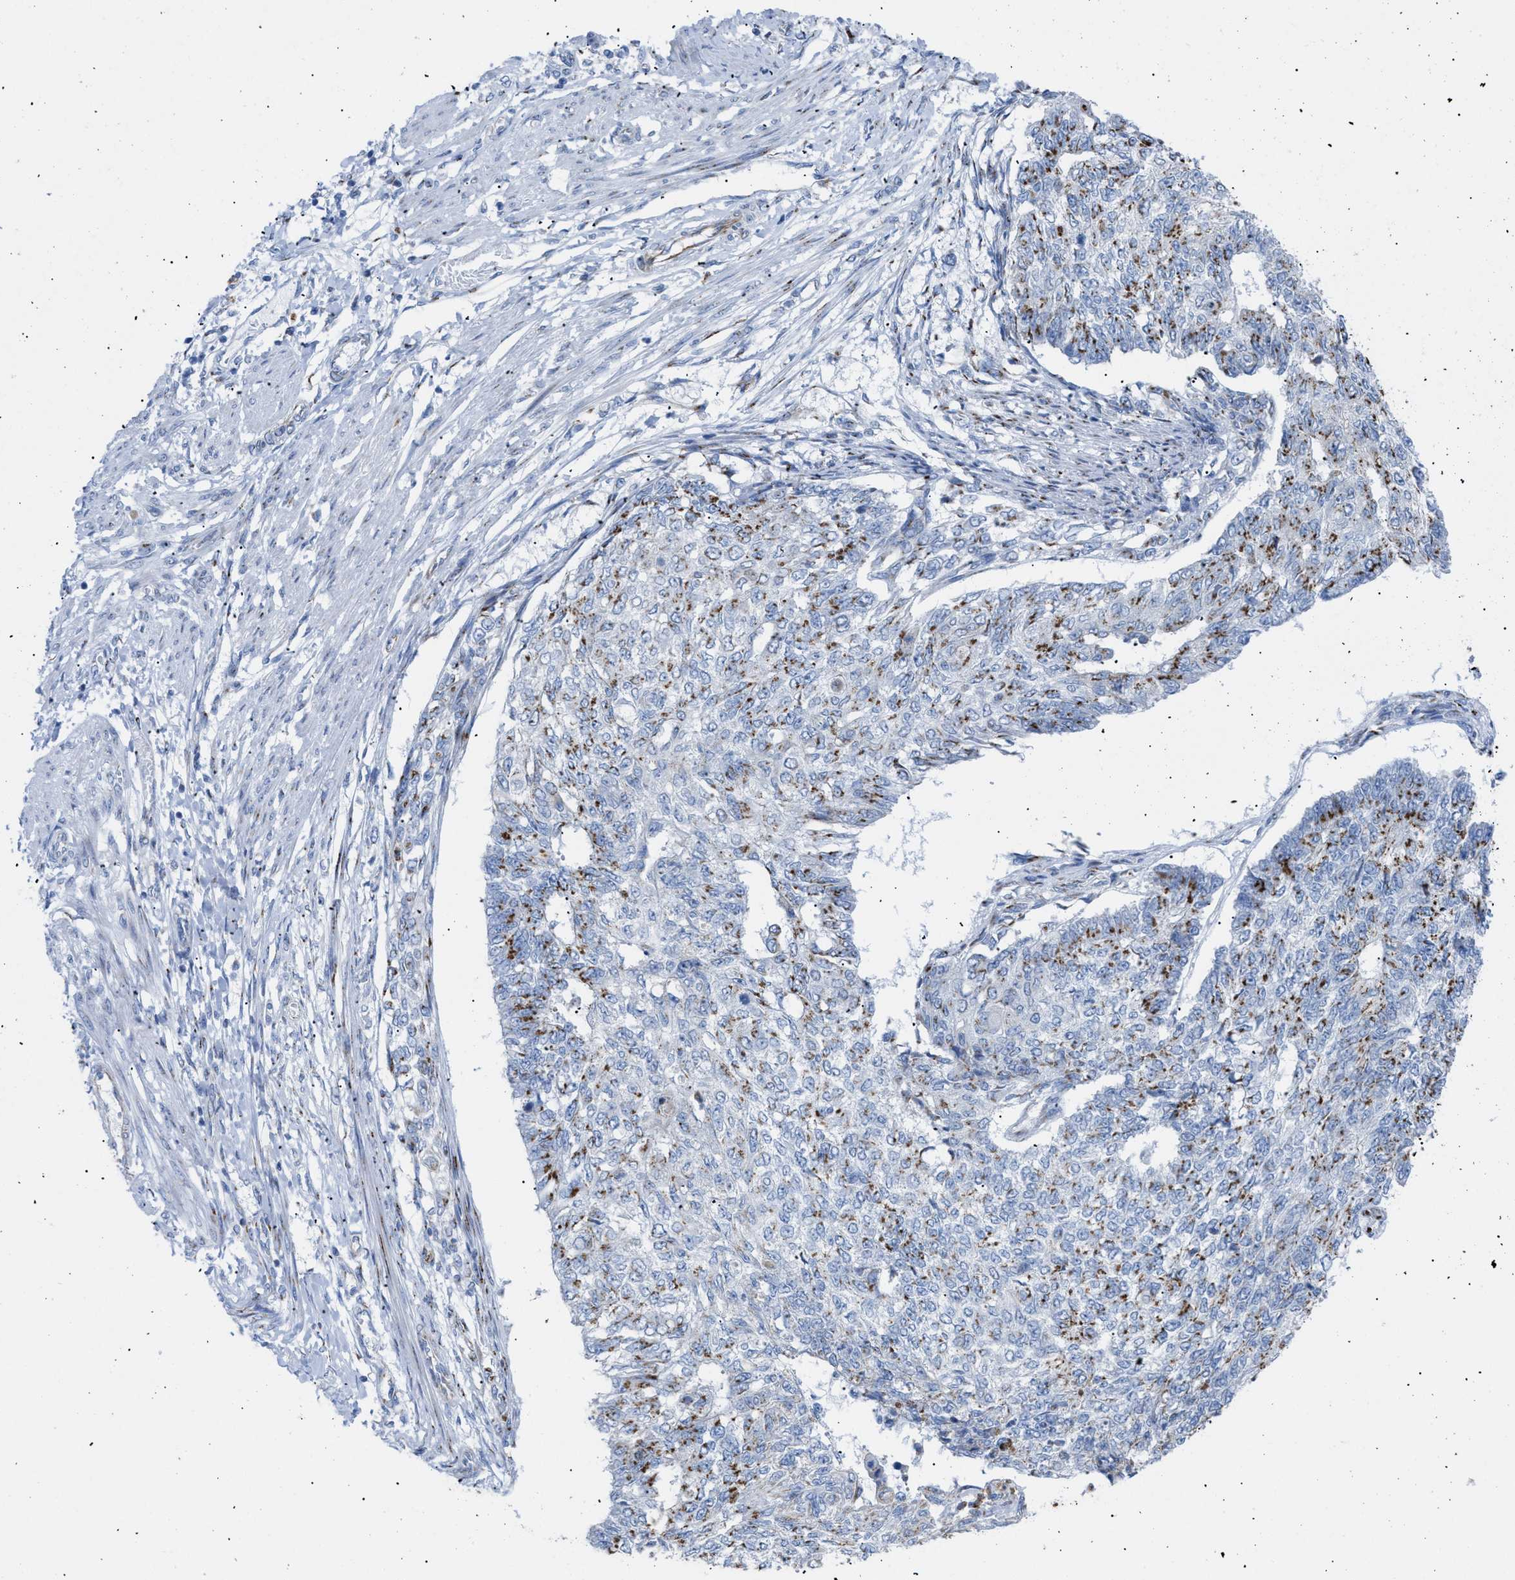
{"staining": {"intensity": "moderate", "quantity": "25%-75%", "location": "cytoplasmic/membranous"}, "tissue": "endometrial cancer", "cell_type": "Tumor cells", "image_type": "cancer", "snomed": [{"axis": "morphology", "description": "Adenocarcinoma, NOS"}, {"axis": "topography", "description": "Endometrium"}], "caption": "The immunohistochemical stain highlights moderate cytoplasmic/membranous expression in tumor cells of adenocarcinoma (endometrial) tissue.", "gene": "TMEM17", "patient": {"sex": "female", "age": 32}}